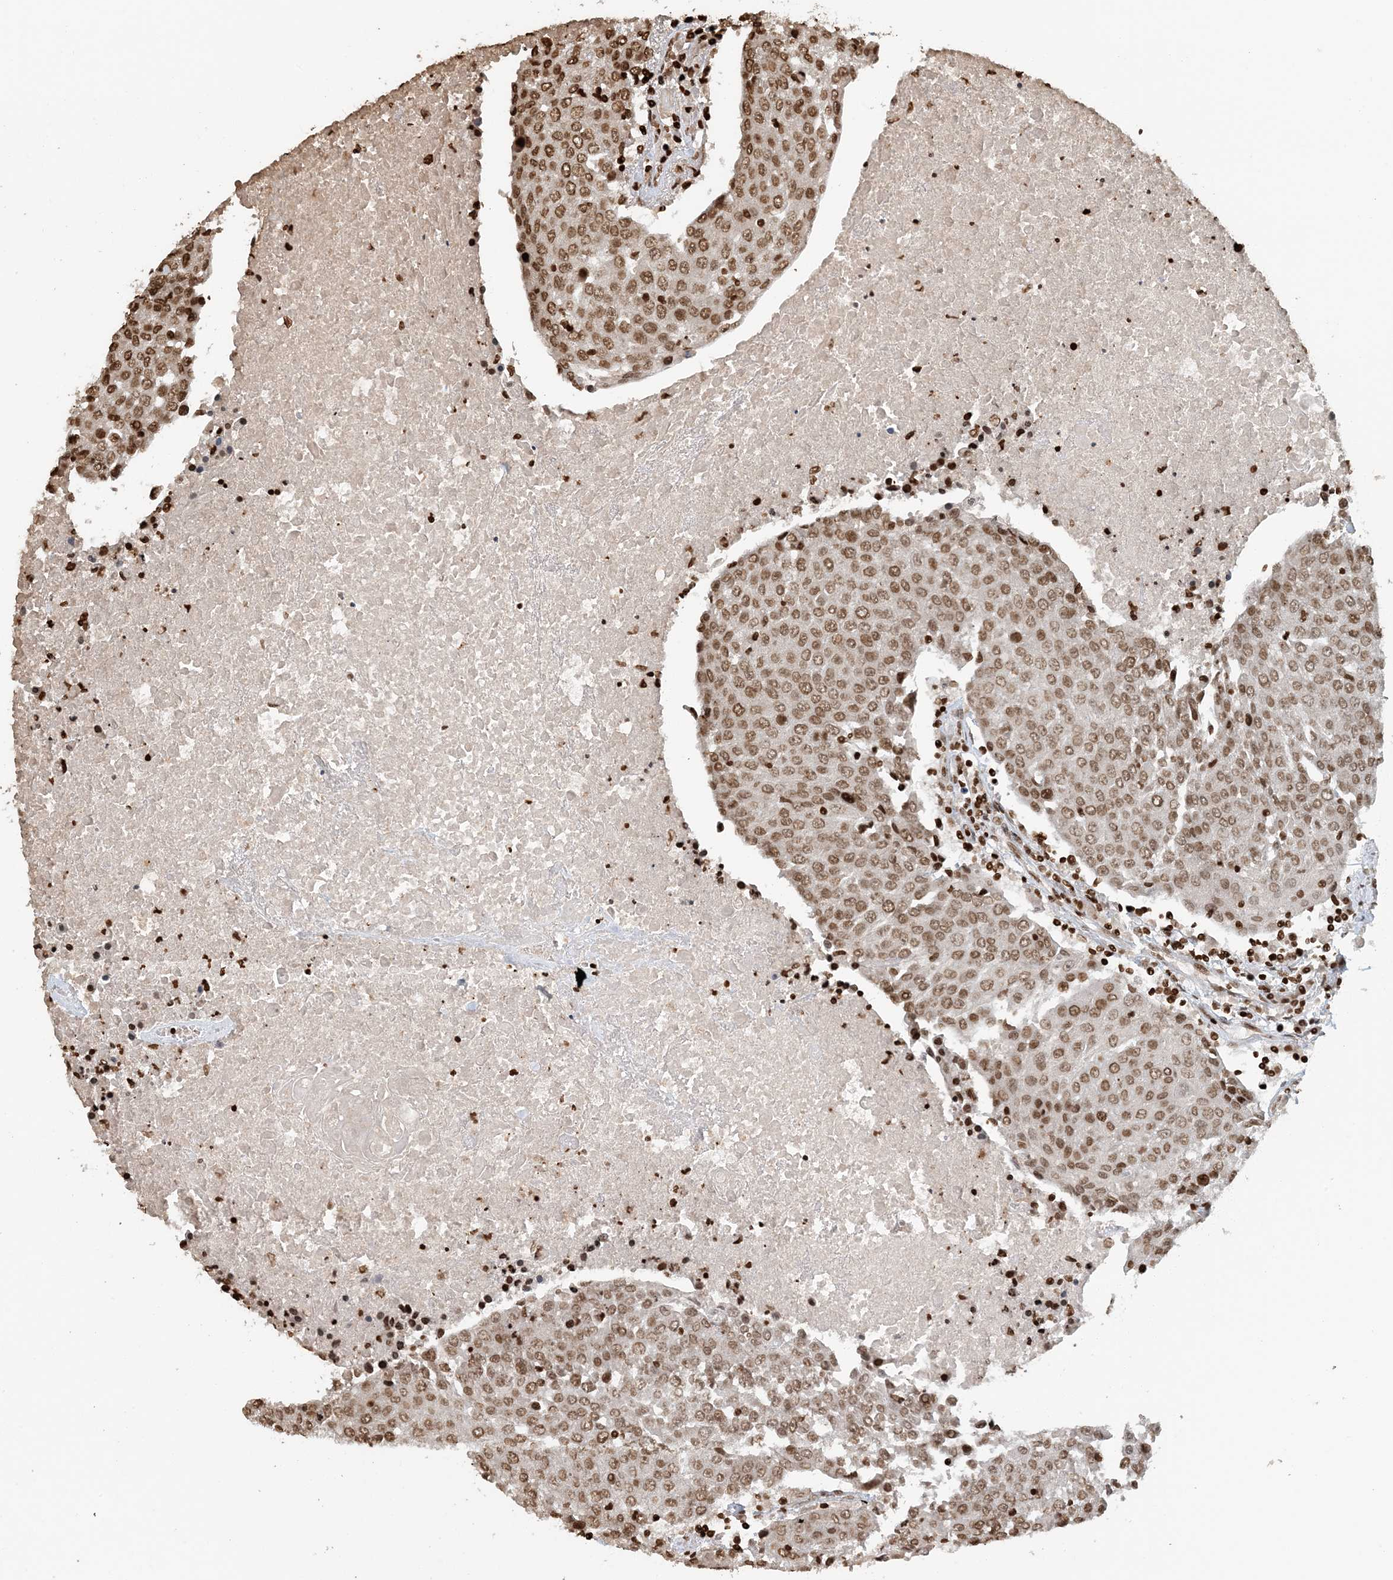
{"staining": {"intensity": "moderate", "quantity": ">75%", "location": "nuclear"}, "tissue": "urothelial cancer", "cell_type": "Tumor cells", "image_type": "cancer", "snomed": [{"axis": "morphology", "description": "Urothelial carcinoma, High grade"}, {"axis": "topography", "description": "Urinary bladder"}], "caption": "Urothelial cancer stained with DAB IHC reveals medium levels of moderate nuclear positivity in about >75% of tumor cells.", "gene": "H3-3B", "patient": {"sex": "female", "age": 85}}